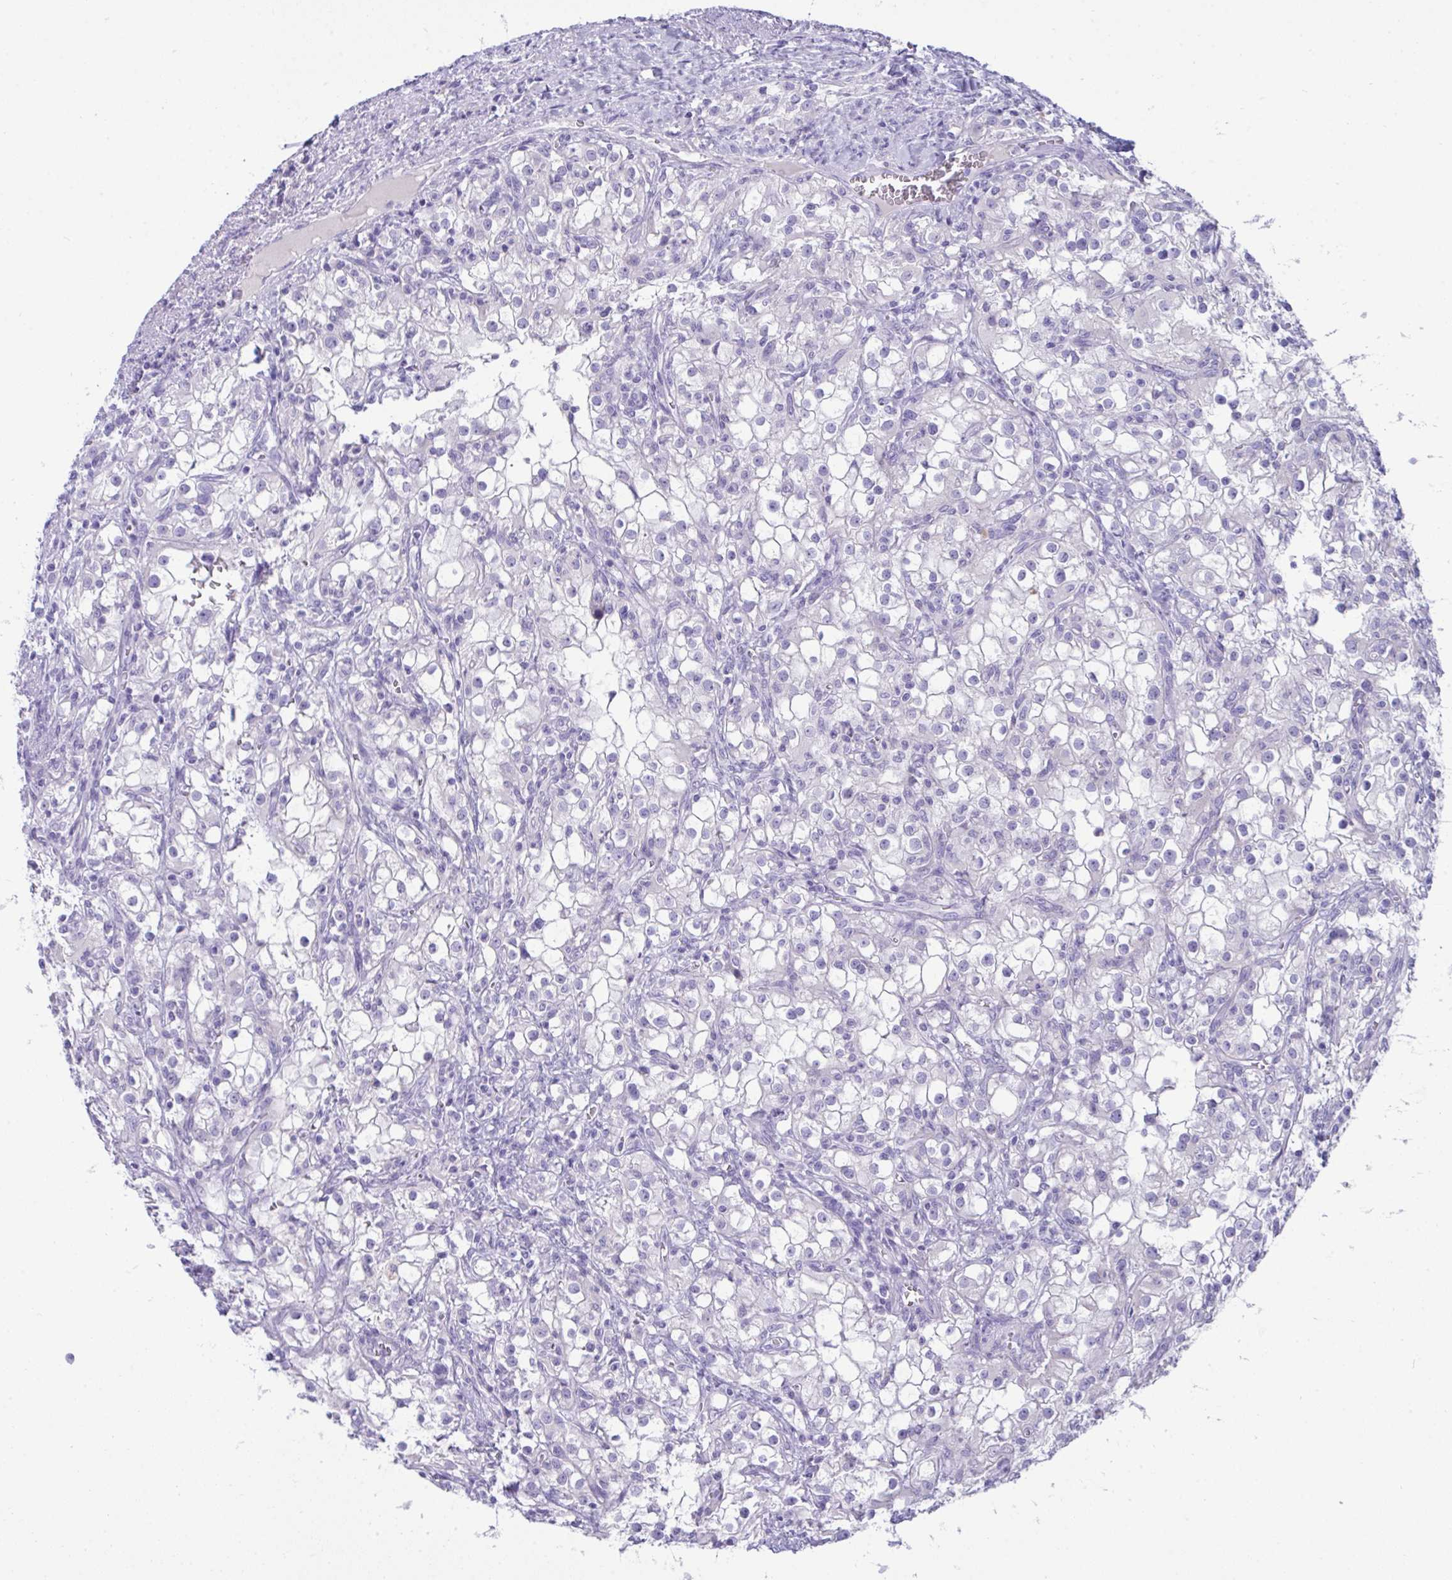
{"staining": {"intensity": "negative", "quantity": "none", "location": "none"}, "tissue": "renal cancer", "cell_type": "Tumor cells", "image_type": "cancer", "snomed": [{"axis": "morphology", "description": "Adenocarcinoma, NOS"}, {"axis": "topography", "description": "Kidney"}], "caption": "A photomicrograph of renal adenocarcinoma stained for a protein demonstrates no brown staining in tumor cells.", "gene": "GLB1L2", "patient": {"sex": "female", "age": 74}}